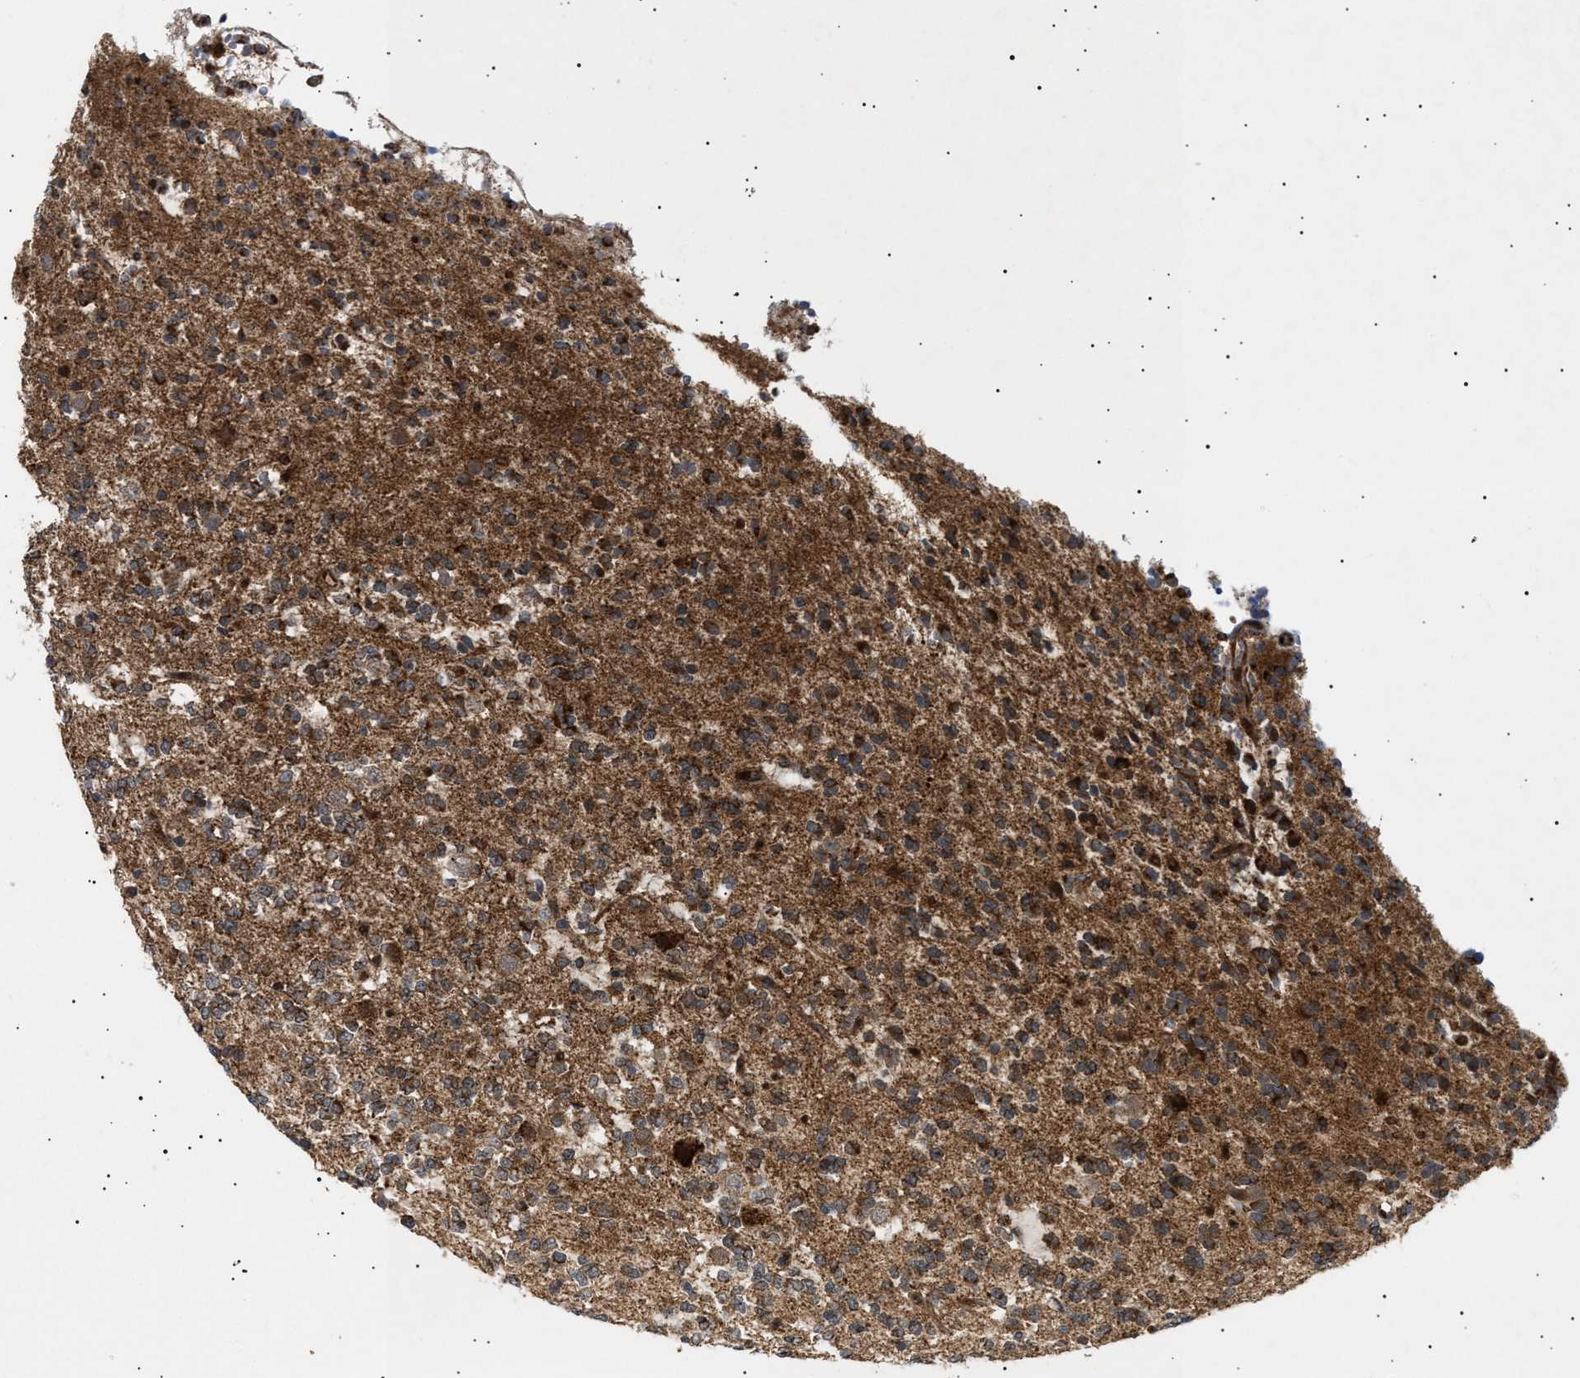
{"staining": {"intensity": "moderate", "quantity": ">75%", "location": "cytoplasmic/membranous"}, "tissue": "glioma", "cell_type": "Tumor cells", "image_type": "cancer", "snomed": [{"axis": "morphology", "description": "Glioma, malignant, Low grade"}, {"axis": "topography", "description": "Brain"}], "caption": "Immunohistochemical staining of human malignant glioma (low-grade) reveals medium levels of moderate cytoplasmic/membranous expression in about >75% of tumor cells.", "gene": "SIRT5", "patient": {"sex": "male", "age": 38}}